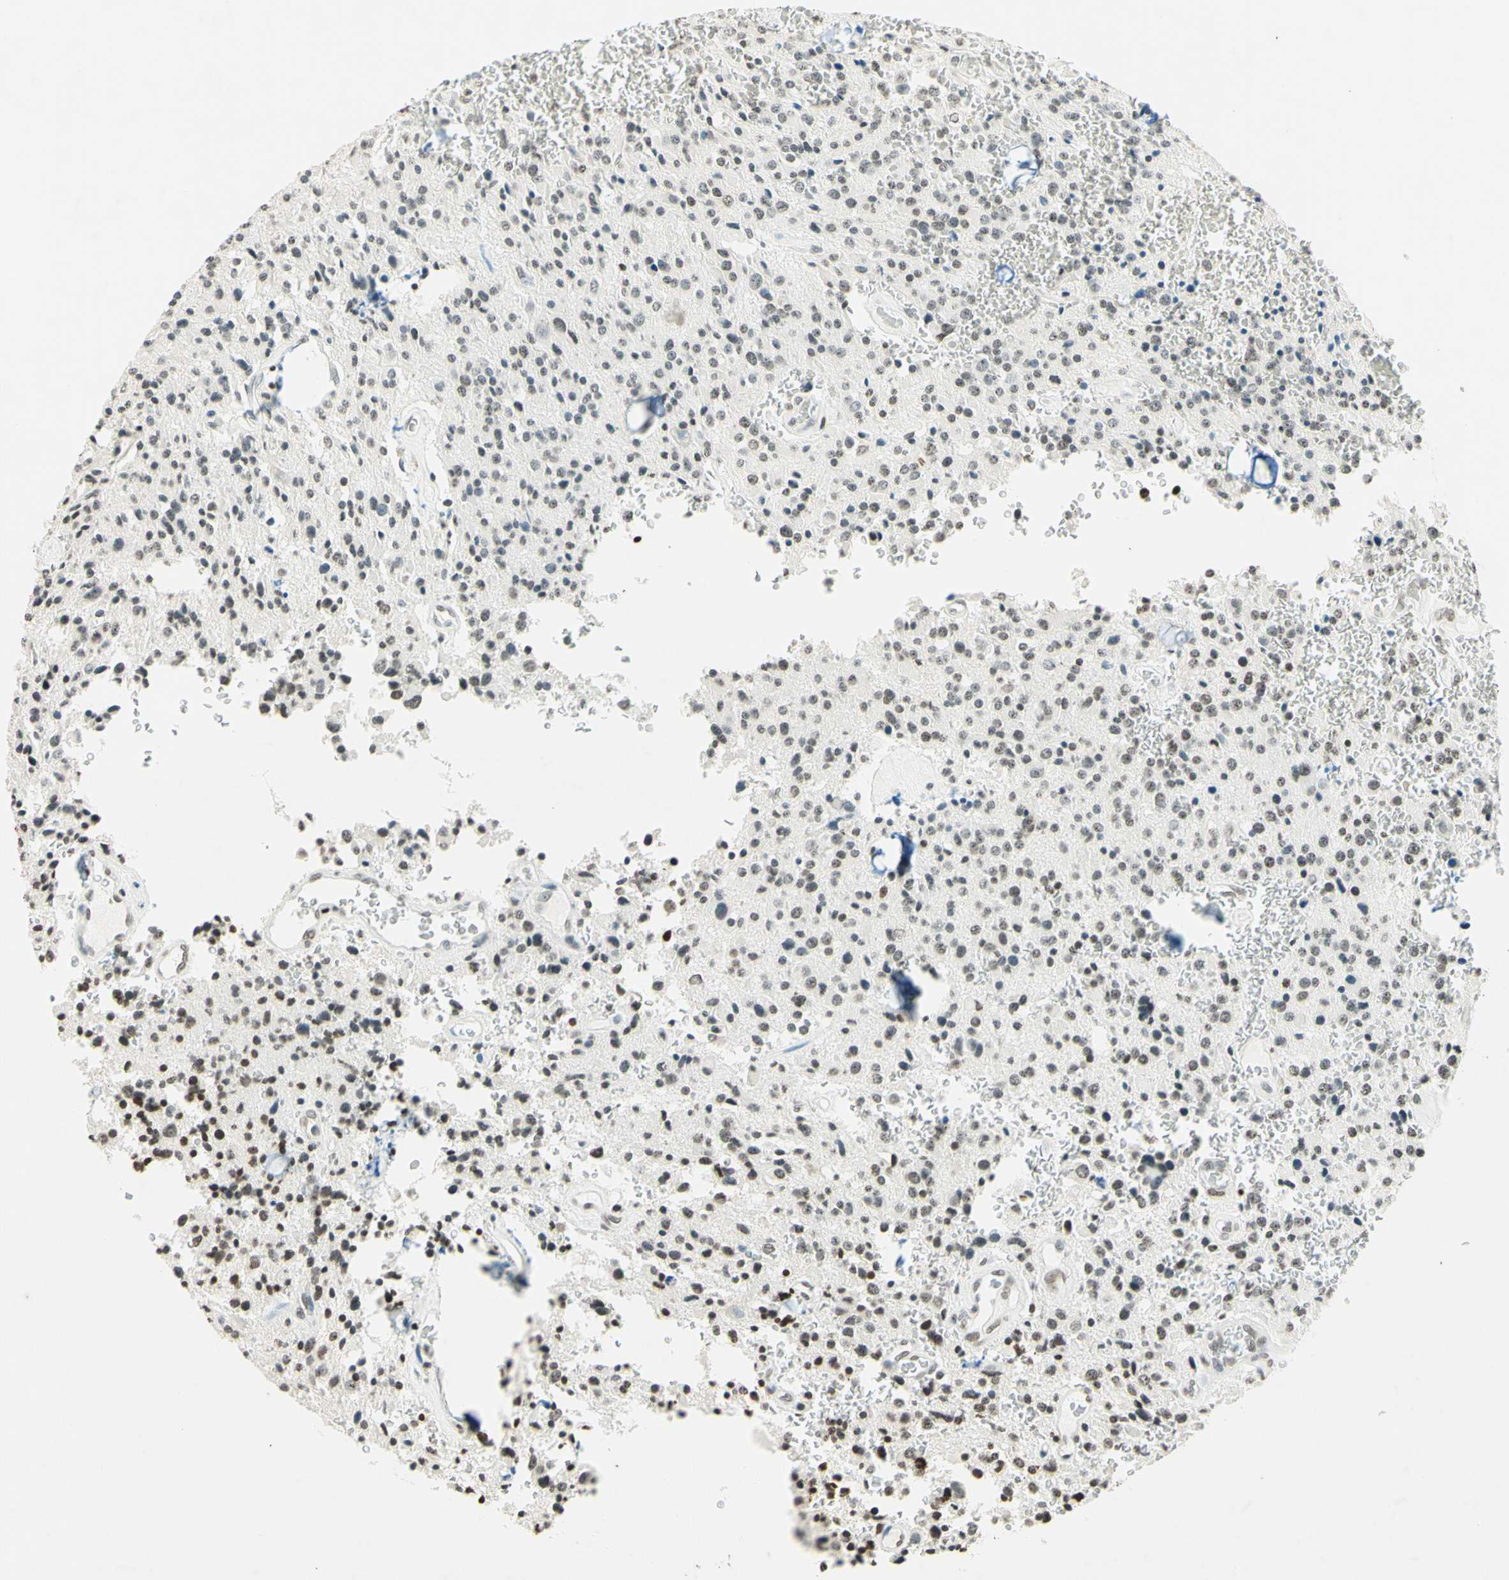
{"staining": {"intensity": "moderate", "quantity": "25%-75%", "location": "nuclear"}, "tissue": "glioma", "cell_type": "Tumor cells", "image_type": "cancer", "snomed": [{"axis": "morphology", "description": "Glioma, malignant, Low grade"}, {"axis": "topography", "description": "Brain"}], "caption": "Protein expression analysis of human glioma reveals moderate nuclear positivity in about 25%-75% of tumor cells.", "gene": "MSH2", "patient": {"sex": "male", "age": 58}}